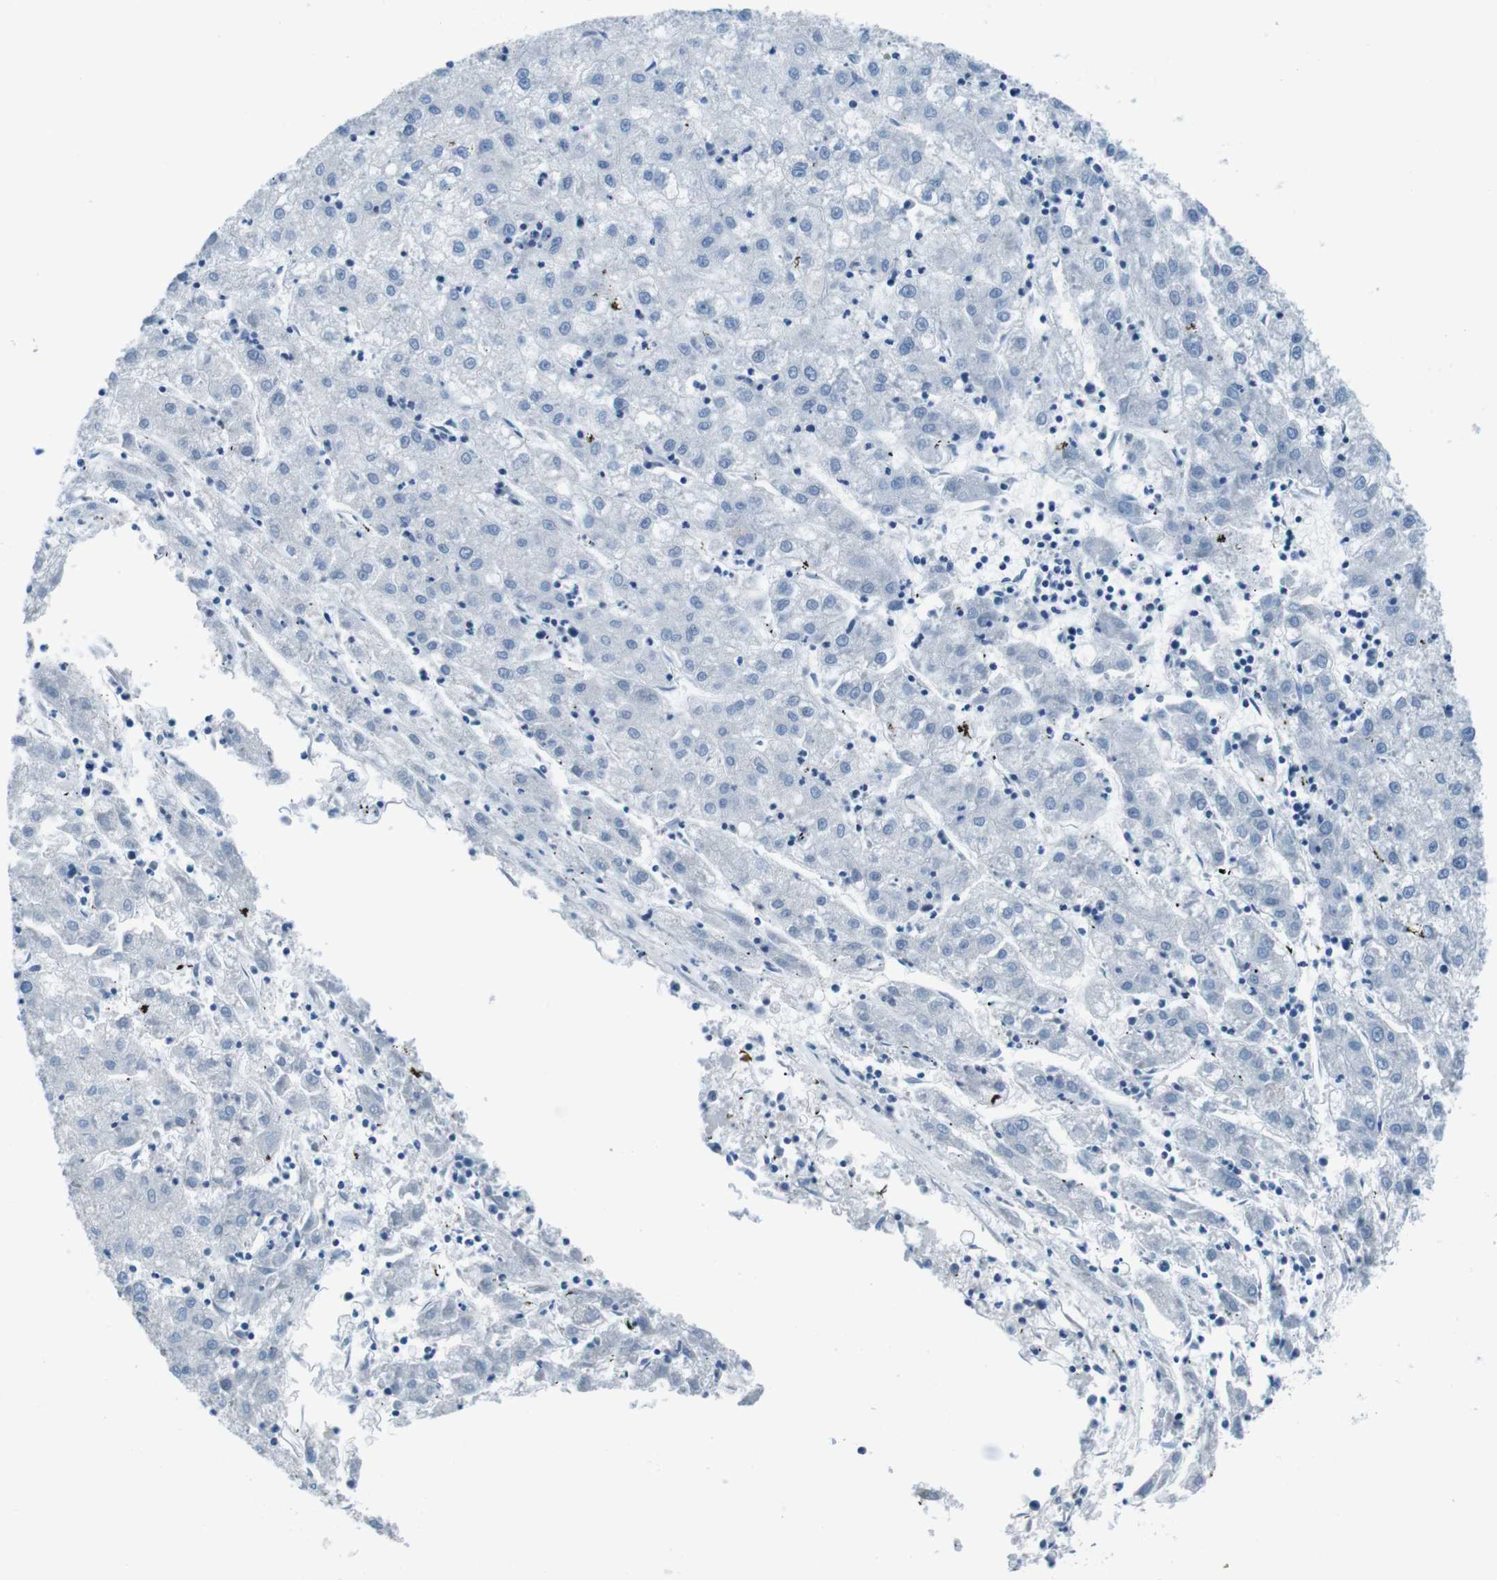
{"staining": {"intensity": "negative", "quantity": "none", "location": "none"}, "tissue": "liver cancer", "cell_type": "Tumor cells", "image_type": "cancer", "snomed": [{"axis": "morphology", "description": "Carcinoma, Hepatocellular, NOS"}, {"axis": "topography", "description": "Liver"}], "caption": "The photomicrograph exhibits no significant staining in tumor cells of liver hepatocellular carcinoma.", "gene": "NANOS2", "patient": {"sex": "male", "age": 72}}